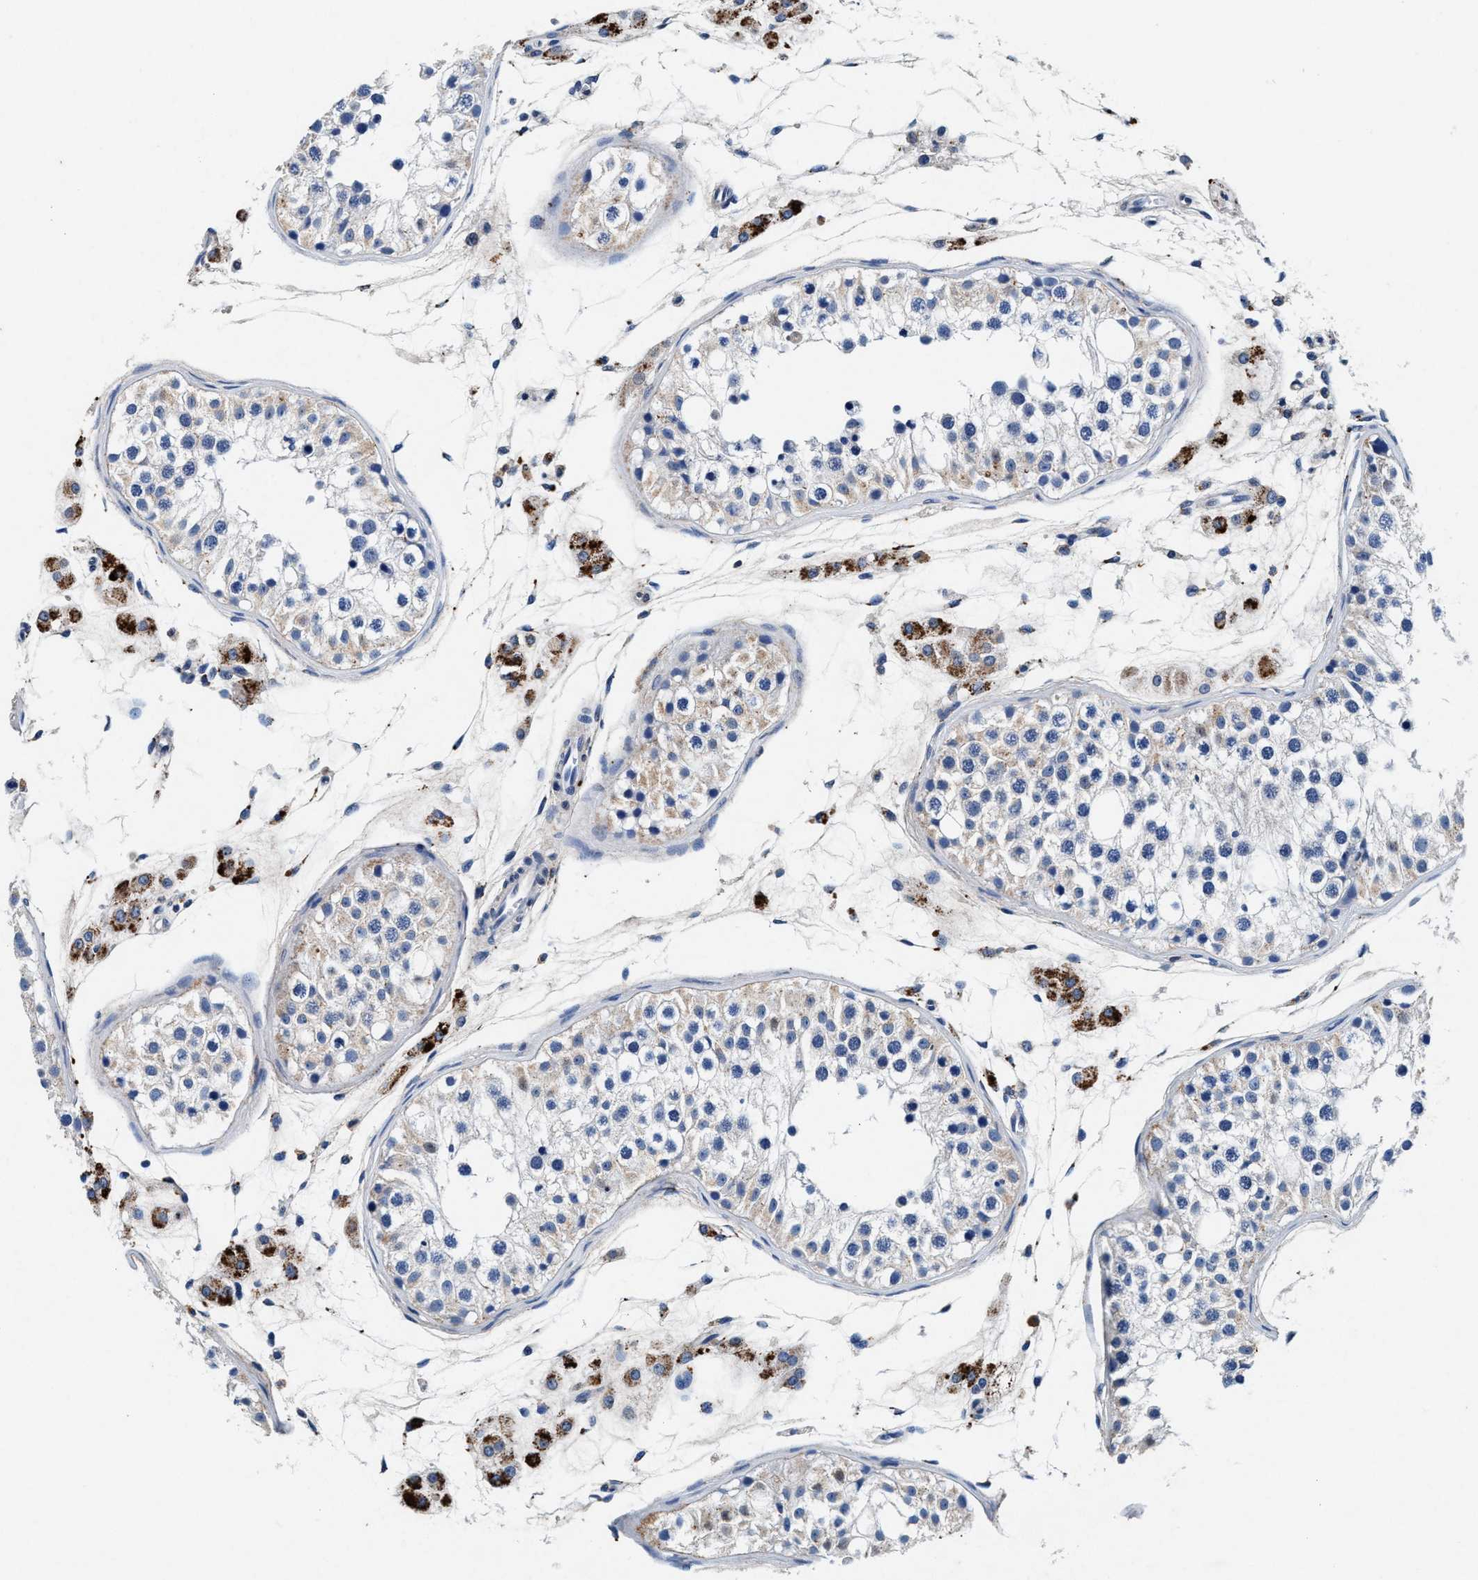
{"staining": {"intensity": "weak", "quantity": "25%-75%", "location": "cytoplasmic/membranous"}, "tissue": "testis", "cell_type": "Cells in seminiferous ducts", "image_type": "normal", "snomed": [{"axis": "morphology", "description": "Normal tissue, NOS"}, {"axis": "morphology", "description": "Adenocarcinoma, metastatic, NOS"}, {"axis": "topography", "description": "Testis"}], "caption": "Benign testis exhibits weak cytoplasmic/membranous positivity in approximately 25%-75% of cells in seminiferous ducts.", "gene": "SLC8A1", "patient": {"sex": "male", "age": 26}}